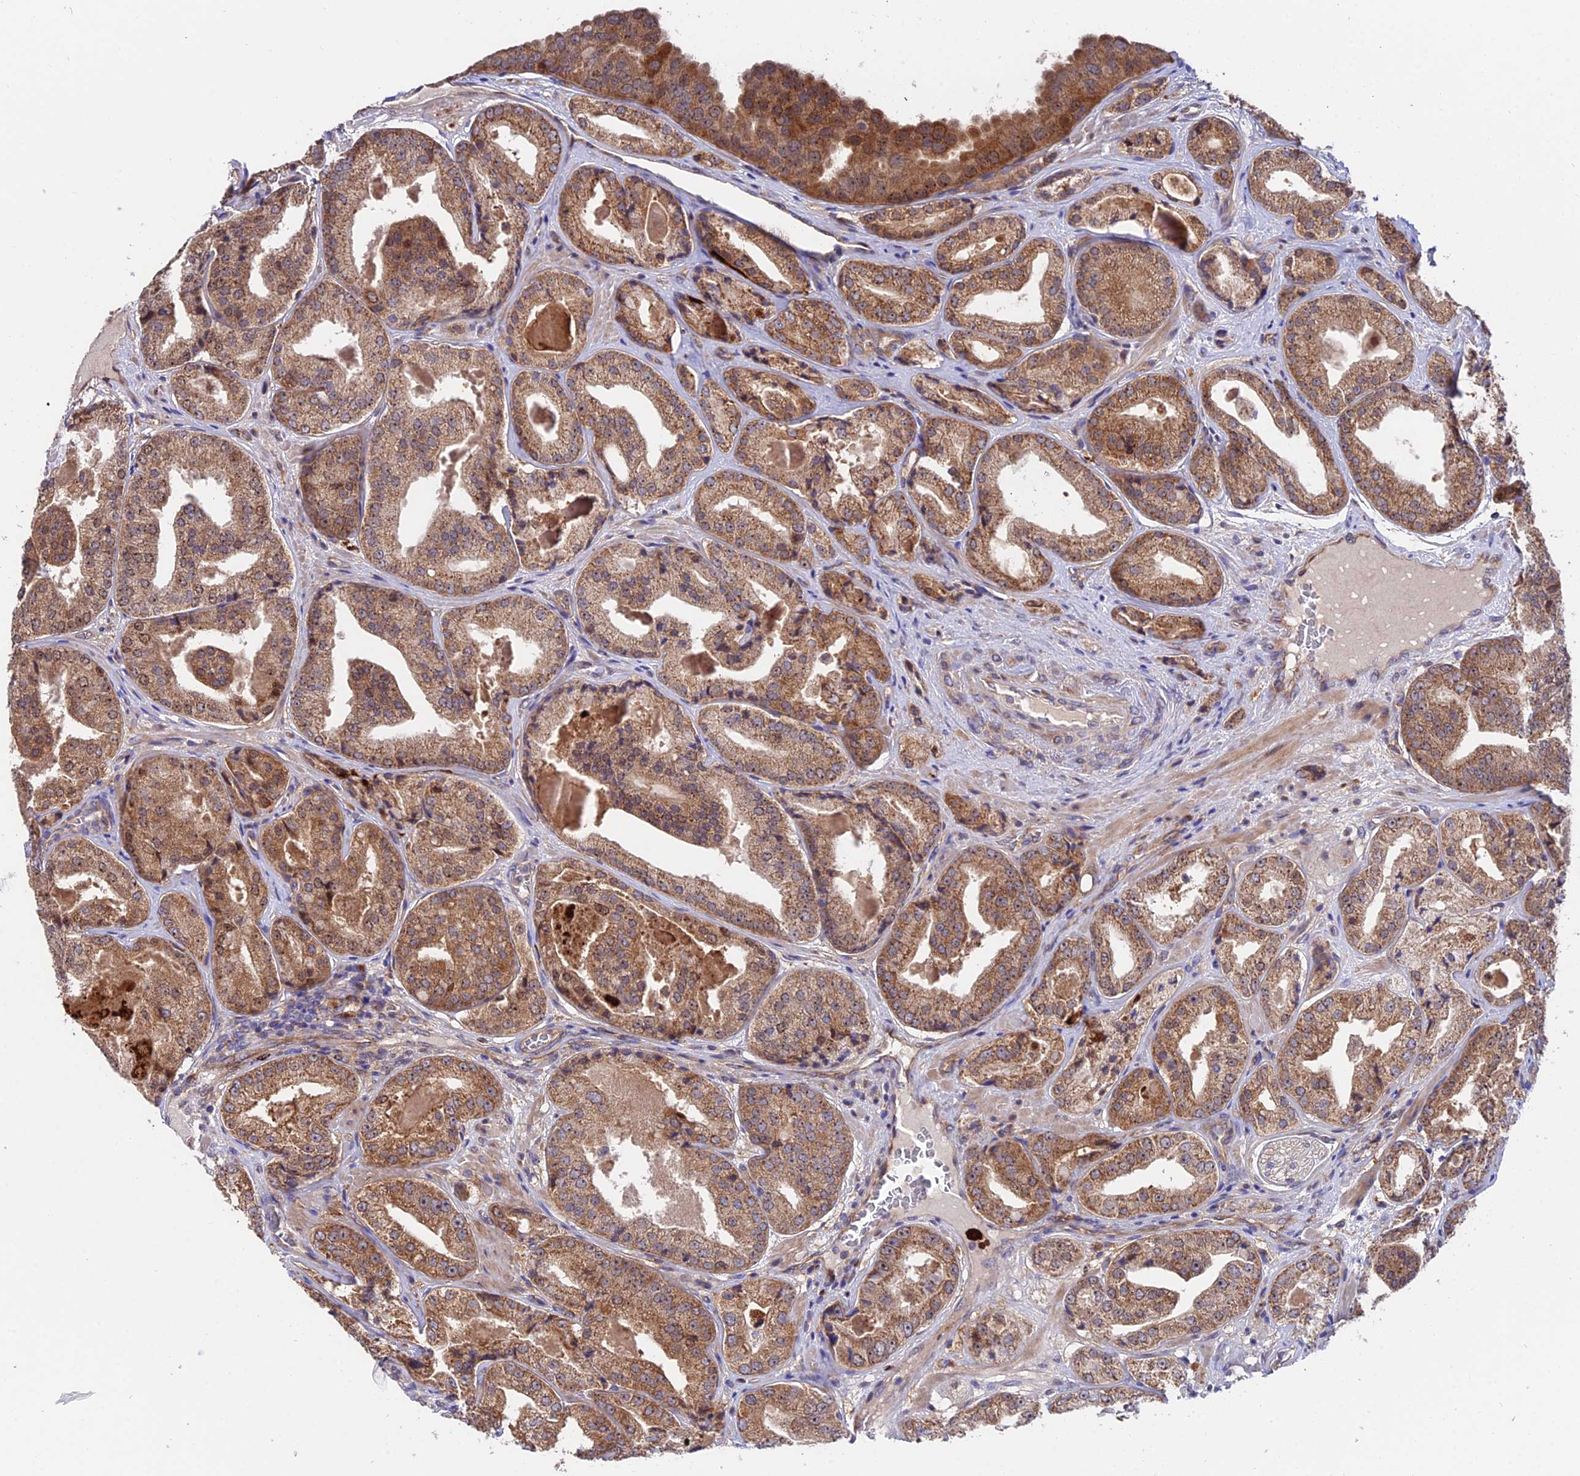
{"staining": {"intensity": "moderate", "quantity": ">75%", "location": "cytoplasmic/membranous"}, "tissue": "prostate cancer", "cell_type": "Tumor cells", "image_type": "cancer", "snomed": [{"axis": "morphology", "description": "Adenocarcinoma, High grade"}, {"axis": "topography", "description": "Prostate"}], "caption": "DAB immunohistochemical staining of human prostate high-grade adenocarcinoma demonstrates moderate cytoplasmic/membranous protein staining in approximately >75% of tumor cells. The staining was performed using DAB (3,3'-diaminobenzidine), with brown indicating positive protein expression. Nuclei are stained blue with hematoxylin.", "gene": "CDC37L1", "patient": {"sex": "male", "age": 63}}